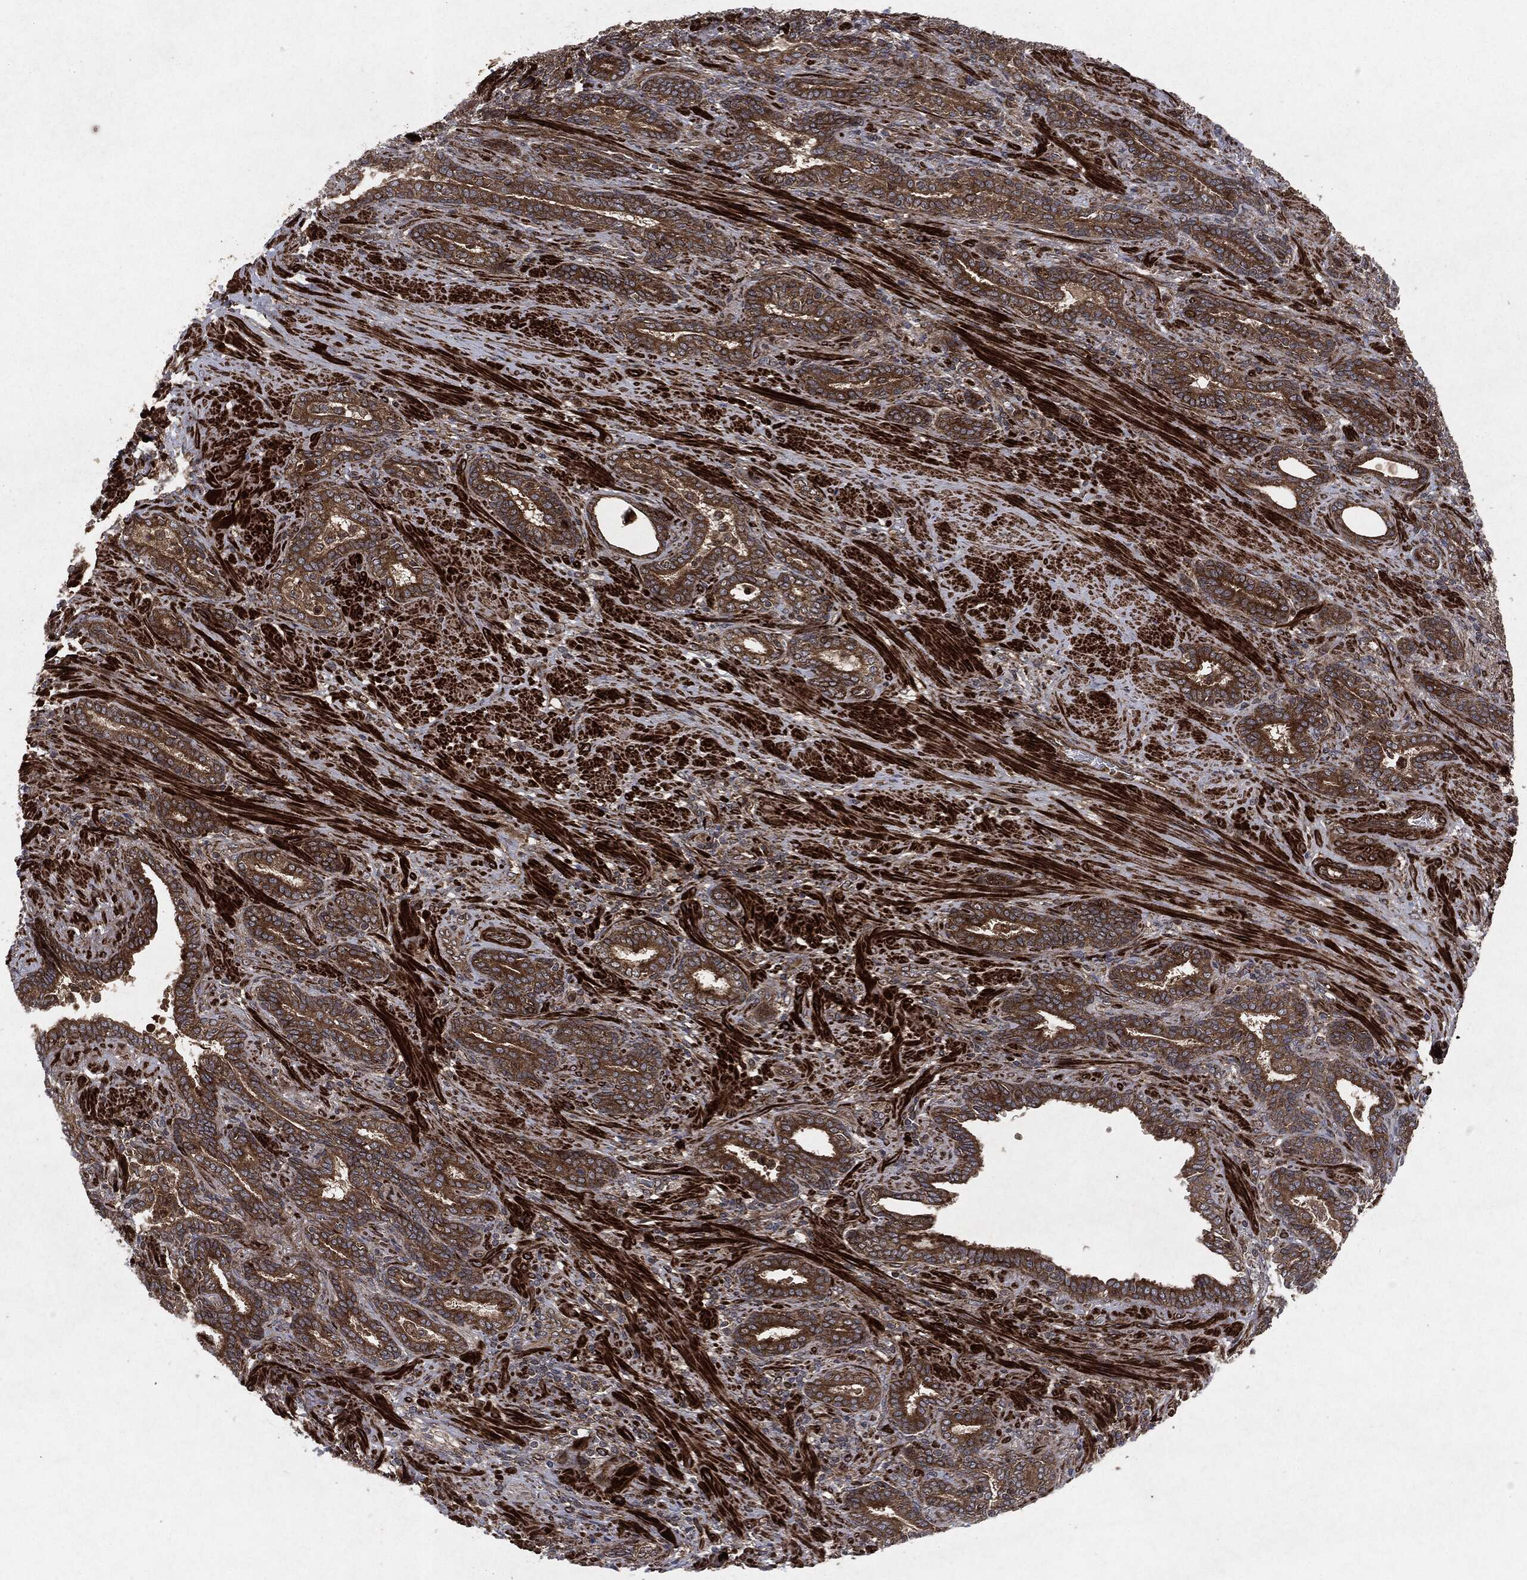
{"staining": {"intensity": "strong", "quantity": ">75%", "location": "cytoplasmic/membranous"}, "tissue": "prostate cancer", "cell_type": "Tumor cells", "image_type": "cancer", "snomed": [{"axis": "morphology", "description": "Adenocarcinoma, Low grade"}, {"axis": "topography", "description": "Prostate"}], "caption": "Approximately >75% of tumor cells in prostate cancer (adenocarcinoma (low-grade)) reveal strong cytoplasmic/membranous protein staining as visualized by brown immunohistochemical staining.", "gene": "RAF1", "patient": {"sex": "male", "age": 68}}